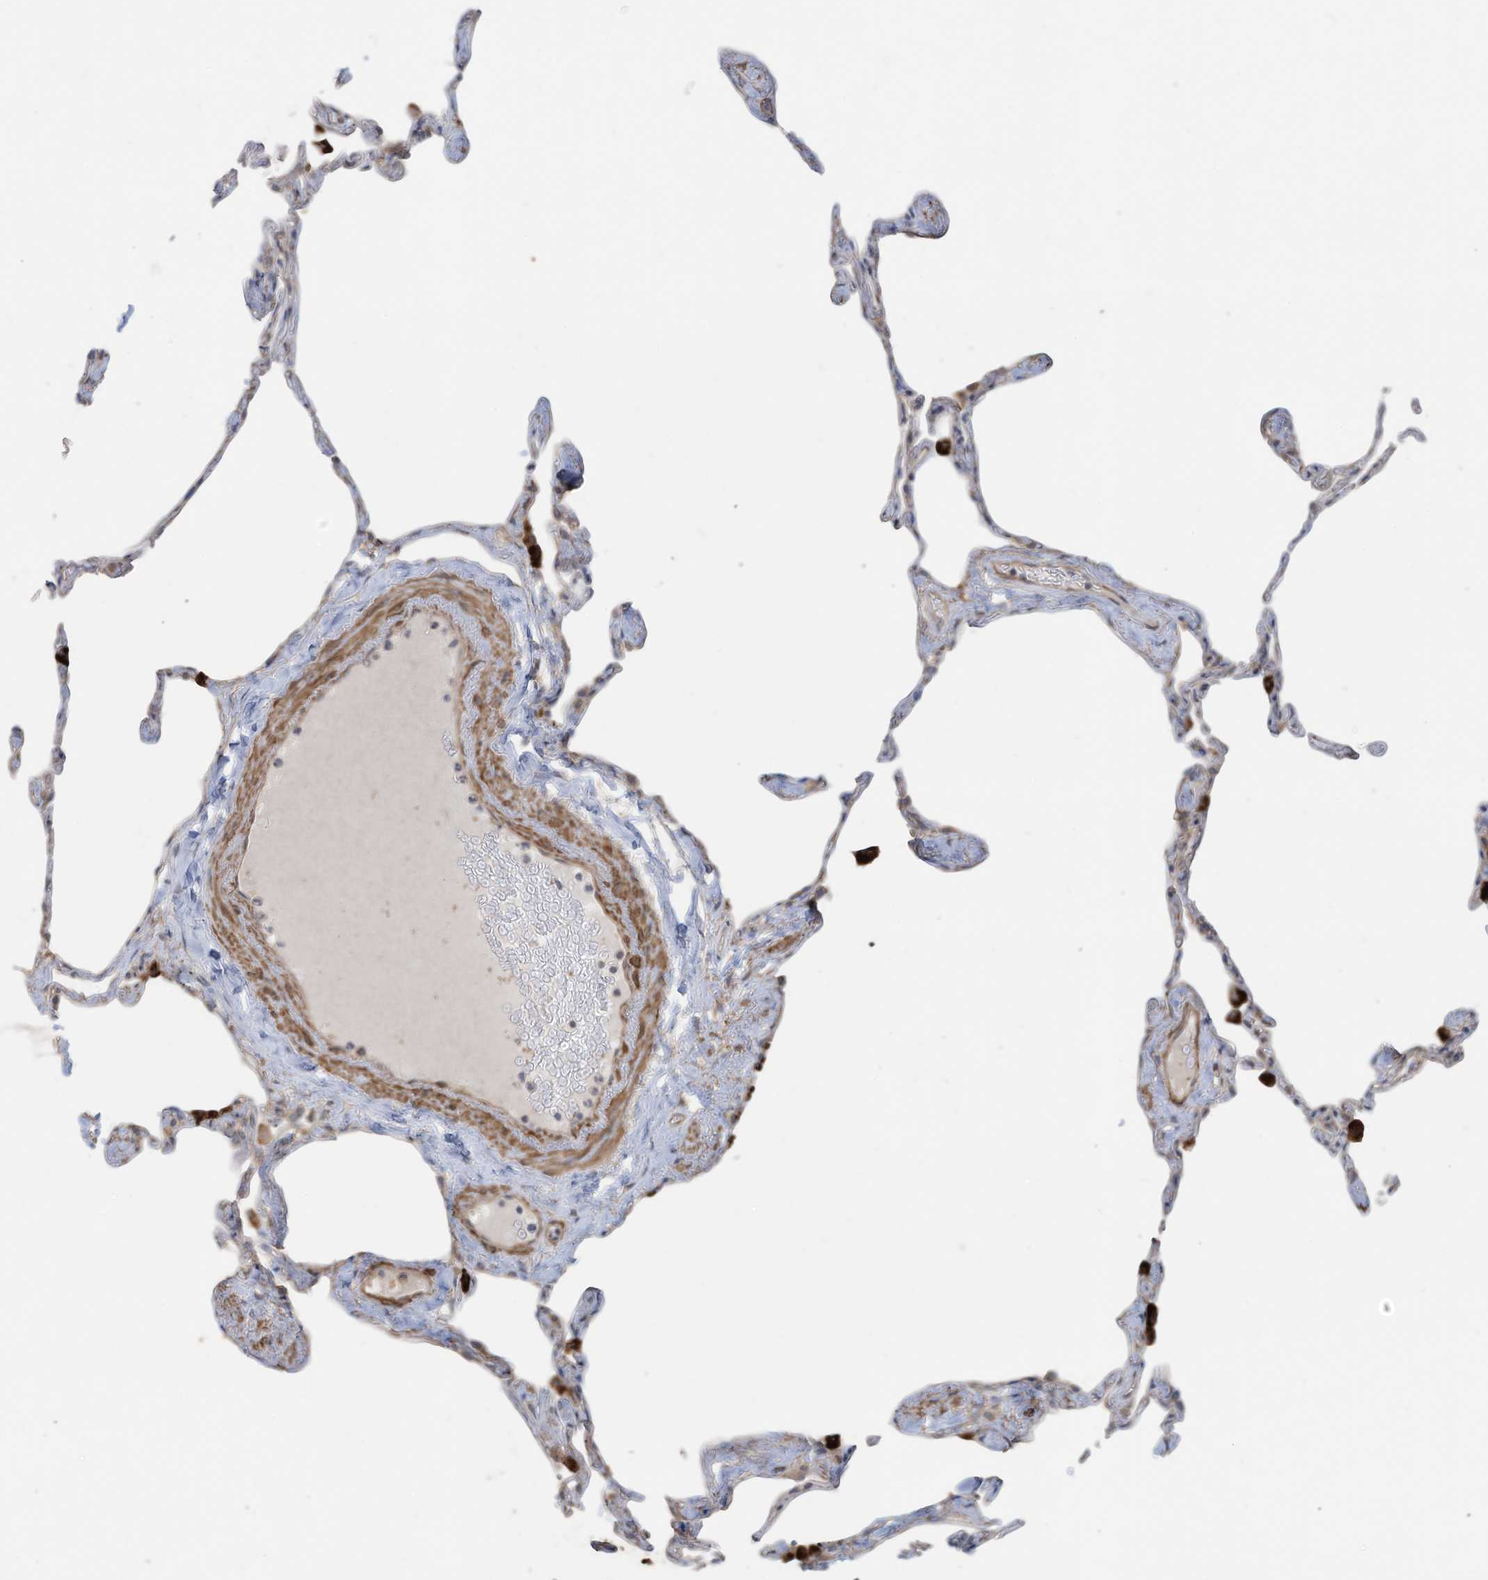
{"staining": {"intensity": "negative", "quantity": "none", "location": "none"}, "tissue": "lung", "cell_type": "Alveolar cells", "image_type": "normal", "snomed": [{"axis": "morphology", "description": "Normal tissue, NOS"}, {"axis": "topography", "description": "Lung"}], "caption": "Immunohistochemical staining of unremarkable lung reveals no significant positivity in alveolar cells.", "gene": "SLC17A7", "patient": {"sex": "male", "age": 65}}